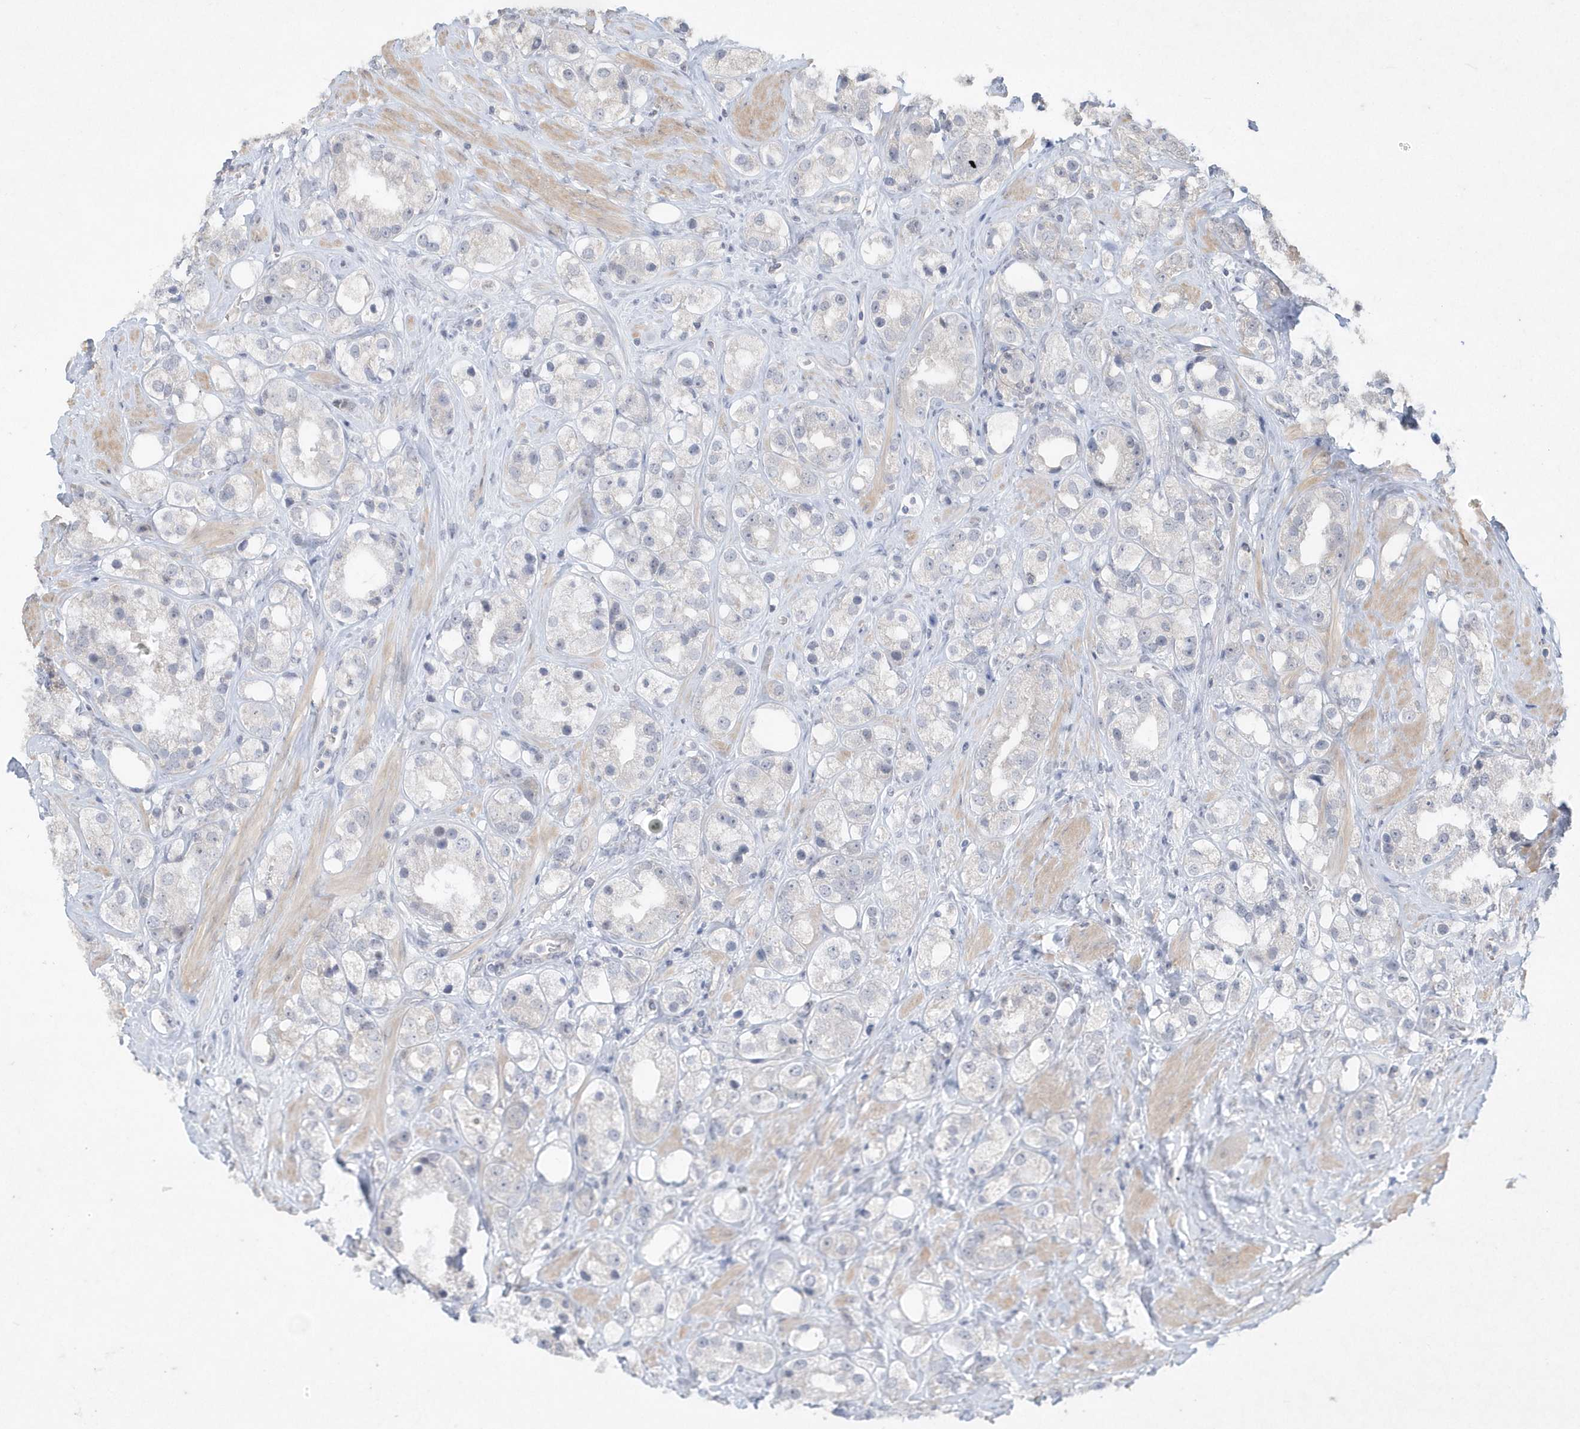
{"staining": {"intensity": "negative", "quantity": "none", "location": "none"}, "tissue": "prostate cancer", "cell_type": "Tumor cells", "image_type": "cancer", "snomed": [{"axis": "morphology", "description": "Adenocarcinoma, NOS"}, {"axis": "topography", "description": "Prostate"}], "caption": "Image shows no protein staining in tumor cells of prostate adenocarcinoma tissue.", "gene": "TSPEAR", "patient": {"sex": "male", "age": 79}}